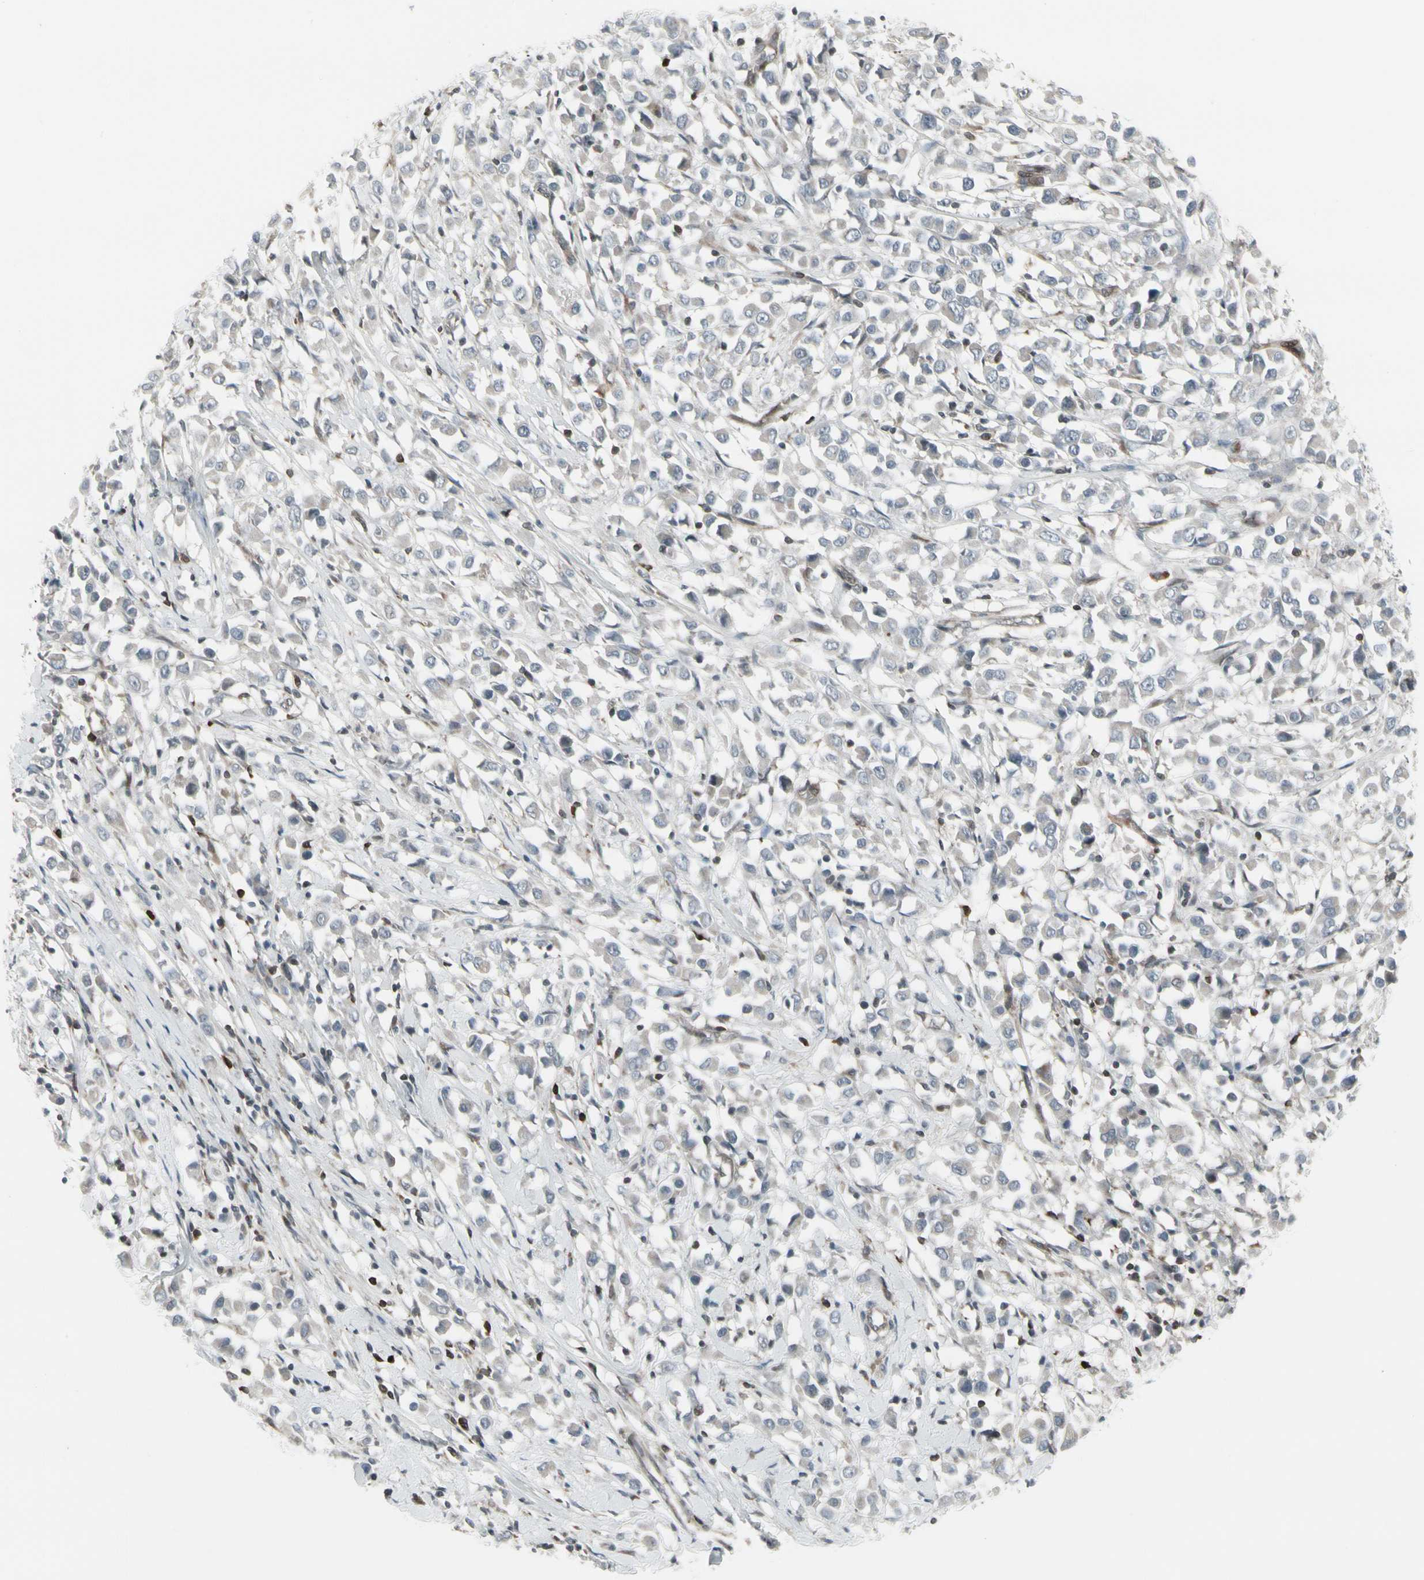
{"staining": {"intensity": "weak", "quantity": ">75%", "location": "cytoplasmic/membranous"}, "tissue": "breast cancer", "cell_type": "Tumor cells", "image_type": "cancer", "snomed": [{"axis": "morphology", "description": "Duct carcinoma"}, {"axis": "topography", "description": "Breast"}], "caption": "Immunohistochemical staining of infiltrating ductal carcinoma (breast) exhibits weak cytoplasmic/membranous protein expression in about >75% of tumor cells. (Brightfield microscopy of DAB IHC at high magnification).", "gene": "IGFBP6", "patient": {"sex": "female", "age": 61}}